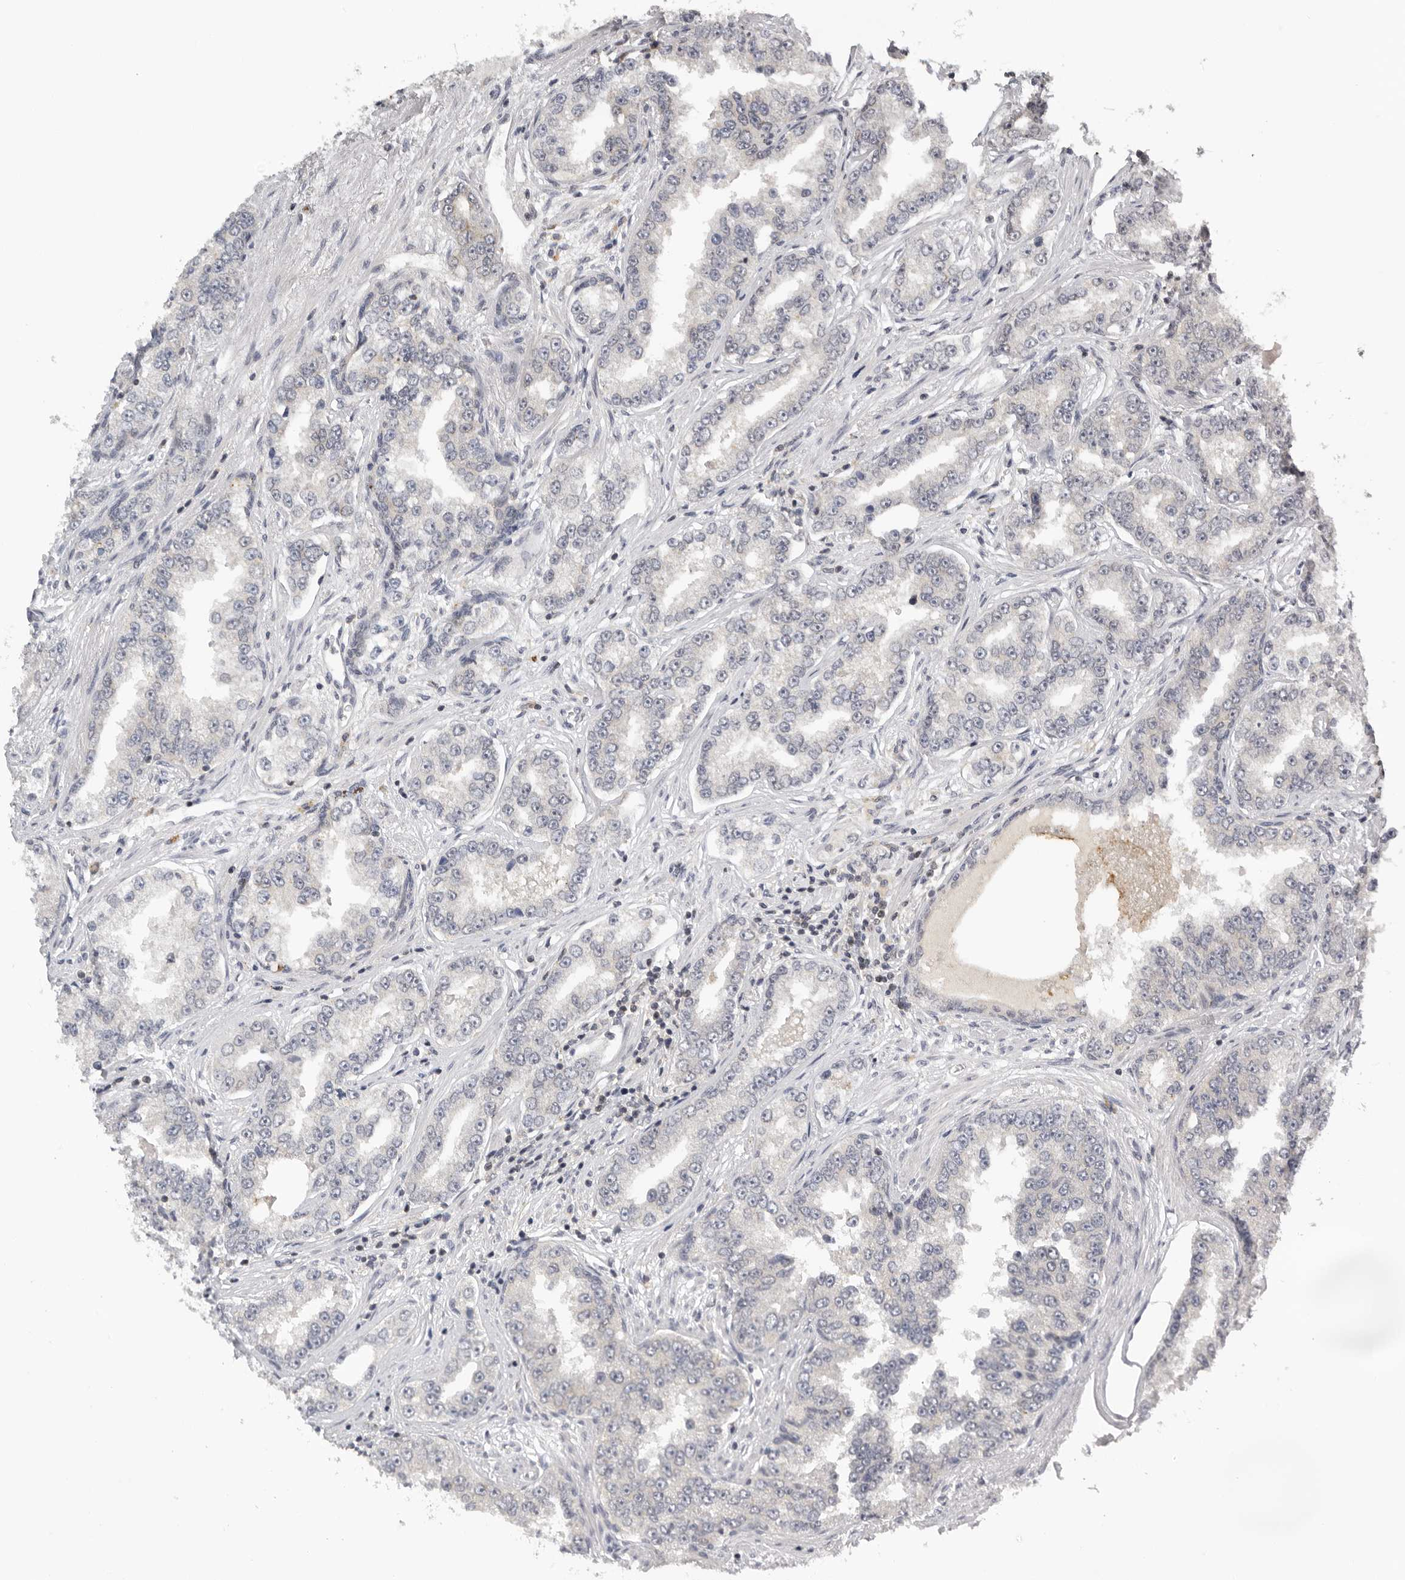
{"staining": {"intensity": "negative", "quantity": "none", "location": "none"}, "tissue": "prostate cancer", "cell_type": "Tumor cells", "image_type": "cancer", "snomed": [{"axis": "morphology", "description": "Normal tissue, NOS"}, {"axis": "morphology", "description": "Adenocarcinoma, High grade"}, {"axis": "topography", "description": "Prostate"}], "caption": "IHC image of prostate cancer (high-grade adenocarcinoma) stained for a protein (brown), which exhibits no positivity in tumor cells.", "gene": "KIF2B", "patient": {"sex": "male", "age": 83}}